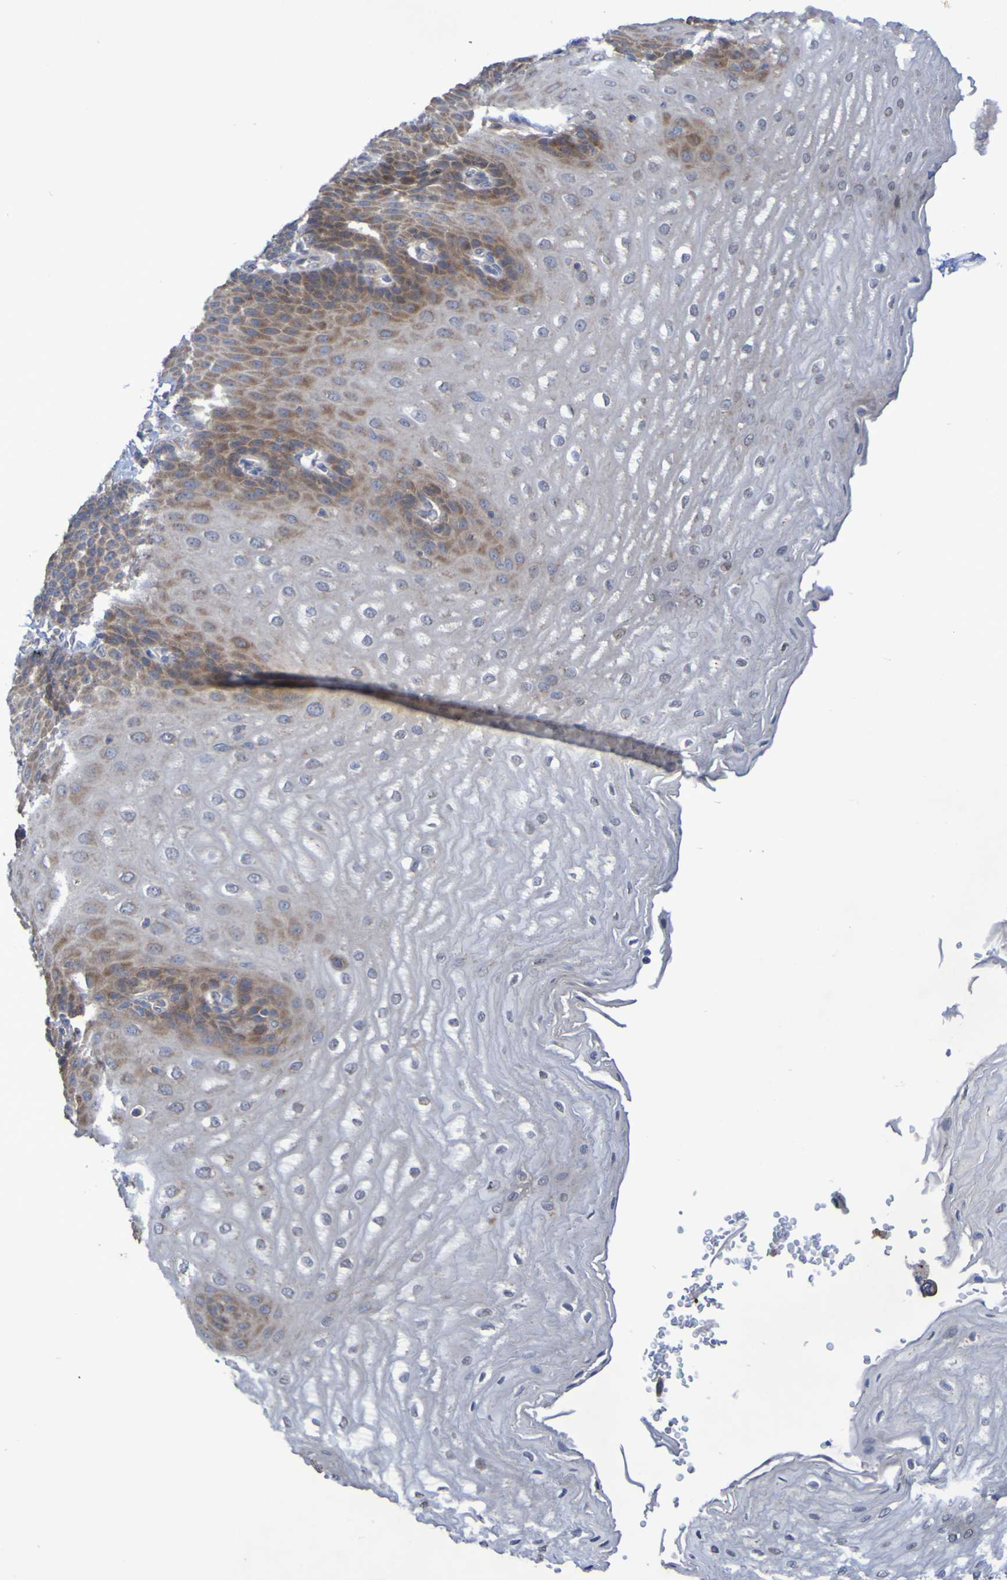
{"staining": {"intensity": "moderate", "quantity": "25%-75%", "location": "cytoplasmic/membranous"}, "tissue": "esophagus", "cell_type": "Squamous epithelial cells", "image_type": "normal", "snomed": [{"axis": "morphology", "description": "Normal tissue, NOS"}, {"axis": "topography", "description": "Esophagus"}], "caption": "Protein staining of benign esophagus reveals moderate cytoplasmic/membranous expression in approximately 25%-75% of squamous epithelial cells.", "gene": "LMBRD2", "patient": {"sex": "male", "age": 54}}